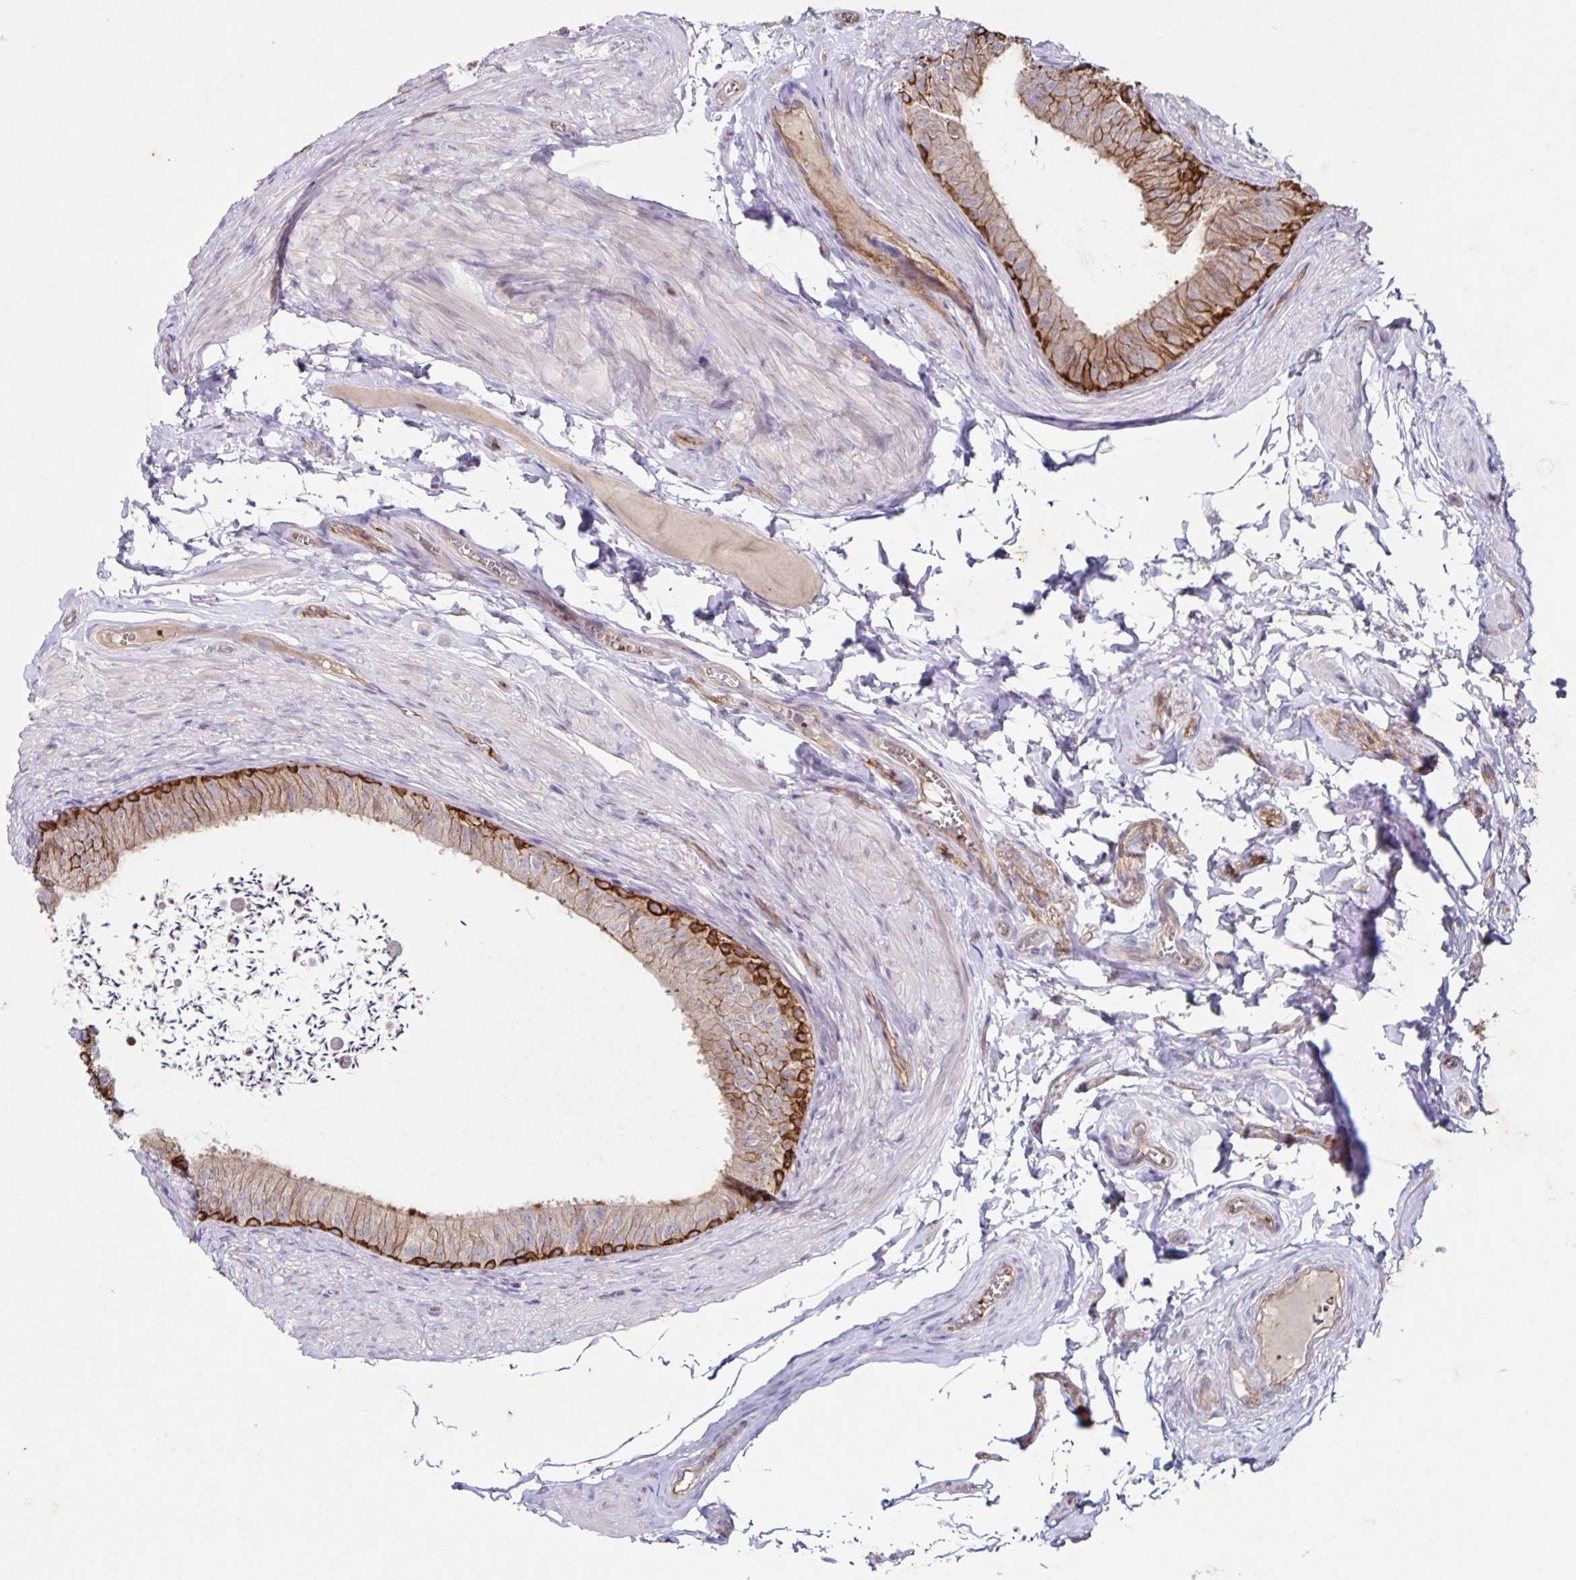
{"staining": {"intensity": "strong", "quantity": "25%-75%", "location": "cytoplasmic/membranous"}, "tissue": "epididymis", "cell_type": "Glandular cells", "image_type": "normal", "snomed": [{"axis": "morphology", "description": "Normal tissue, NOS"}, {"axis": "topography", "description": "Epididymis, spermatic cord, NOS"}, {"axis": "topography", "description": "Epididymis"}, {"axis": "topography", "description": "Peripheral nerve tissue"}], "caption": "Normal epididymis displays strong cytoplasmic/membranous staining in approximately 25%-75% of glandular cells, visualized by immunohistochemistry. (DAB = brown stain, brightfield microscopy at high magnification).", "gene": "ITGA2", "patient": {"sex": "male", "age": 29}}